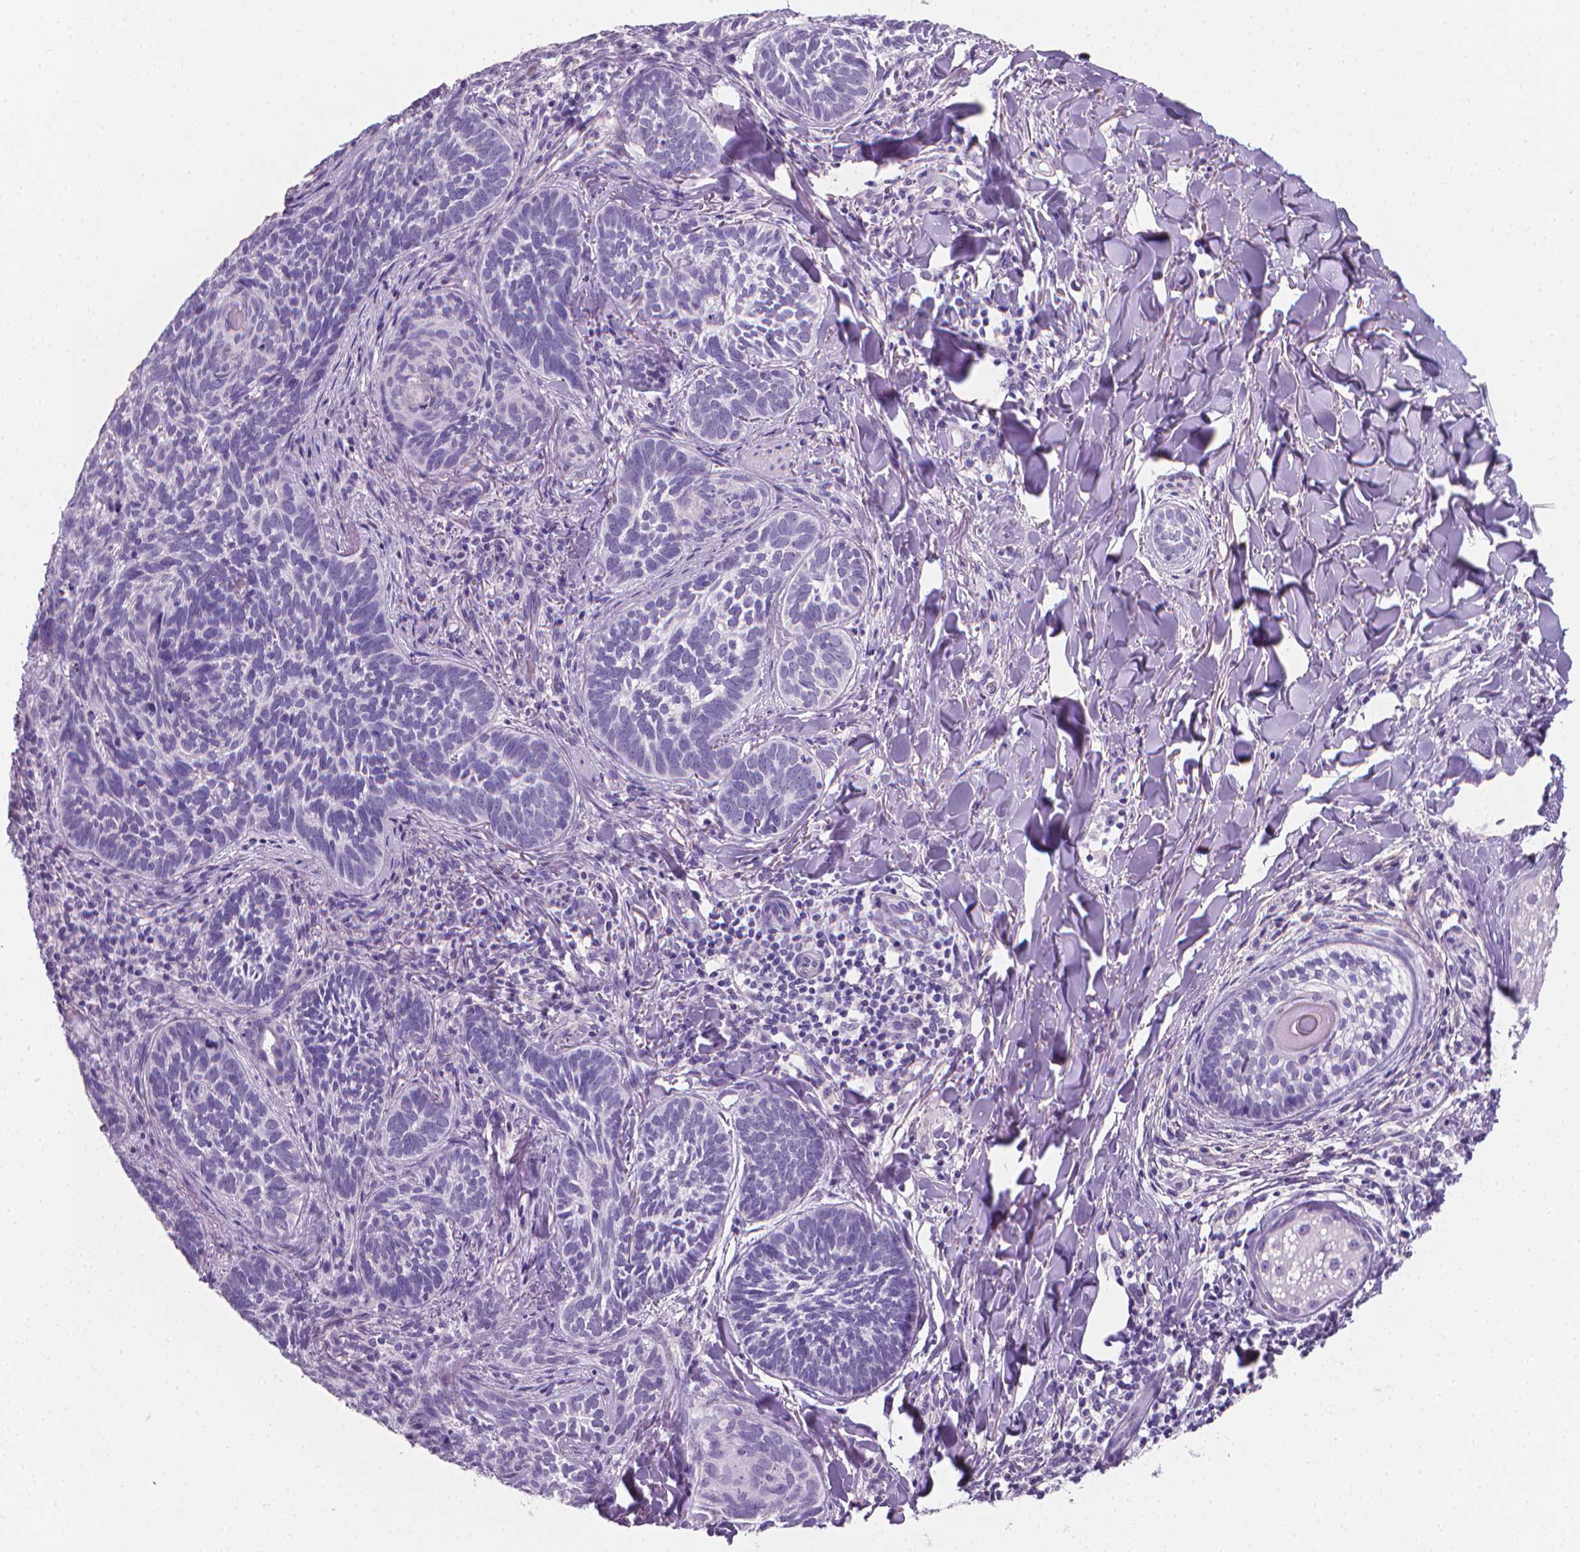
{"staining": {"intensity": "negative", "quantity": "none", "location": "none"}, "tissue": "skin cancer", "cell_type": "Tumor cells", "image_type": "cancer", "snomed": [{"axis": "morphology", "description": "Normal tissue, NOS"}, {"axis": "morphology", "description": "Basal cell carcinoma"}, {"axis": "topography", "description": "Skin"}], "caption": "This photomicrograph is of skin cancer stained with immunohistochemistry (IHC) to label a protein in brown with the nuclei are counter-stained blue. There is no positivity in tumor cells.", "gene": "XPNPEP2", "patient": {"sex": "male", "age": 46}}